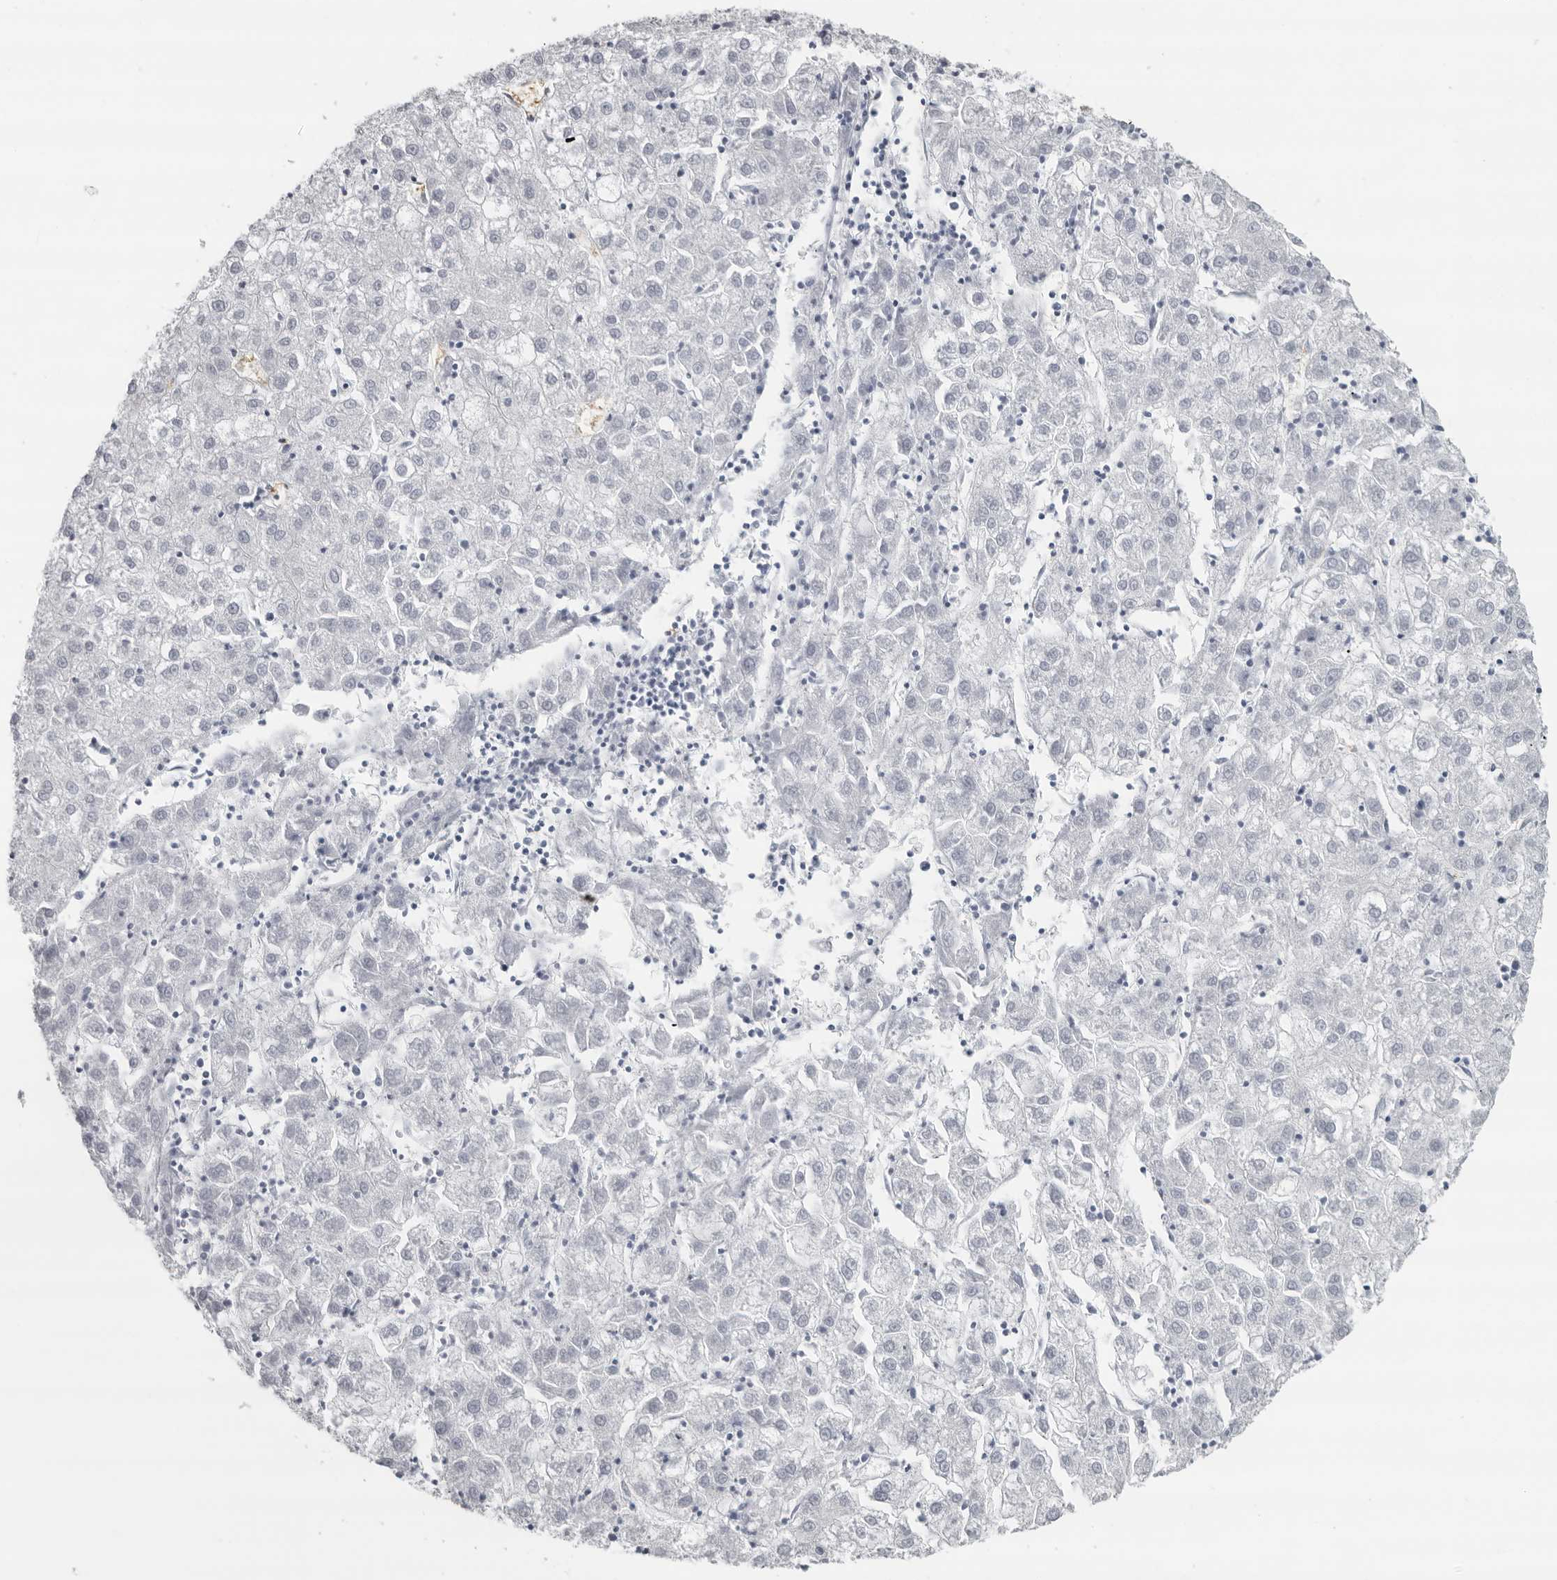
{"staining": {"intensity": "negative", "quantity": "none", "location": "none"}, "tissue": "liver cancer", "cell_type": "Tumor cells", "image_type": "cancer", "snomed": [{"axis": "morphology", "description": "Carcinoma, Hepatocellular, NOS"}, {"axis": "topography", "description": "Liver"}], "caption": "Tumor cells are negative for brown protein staining in liver cancer. (DAB (3,3'-diaminobenzidine) IHC with hematoxylin counter stain).", "gene": "EPB41", "patient": {"sex": "male", "age": 72}}